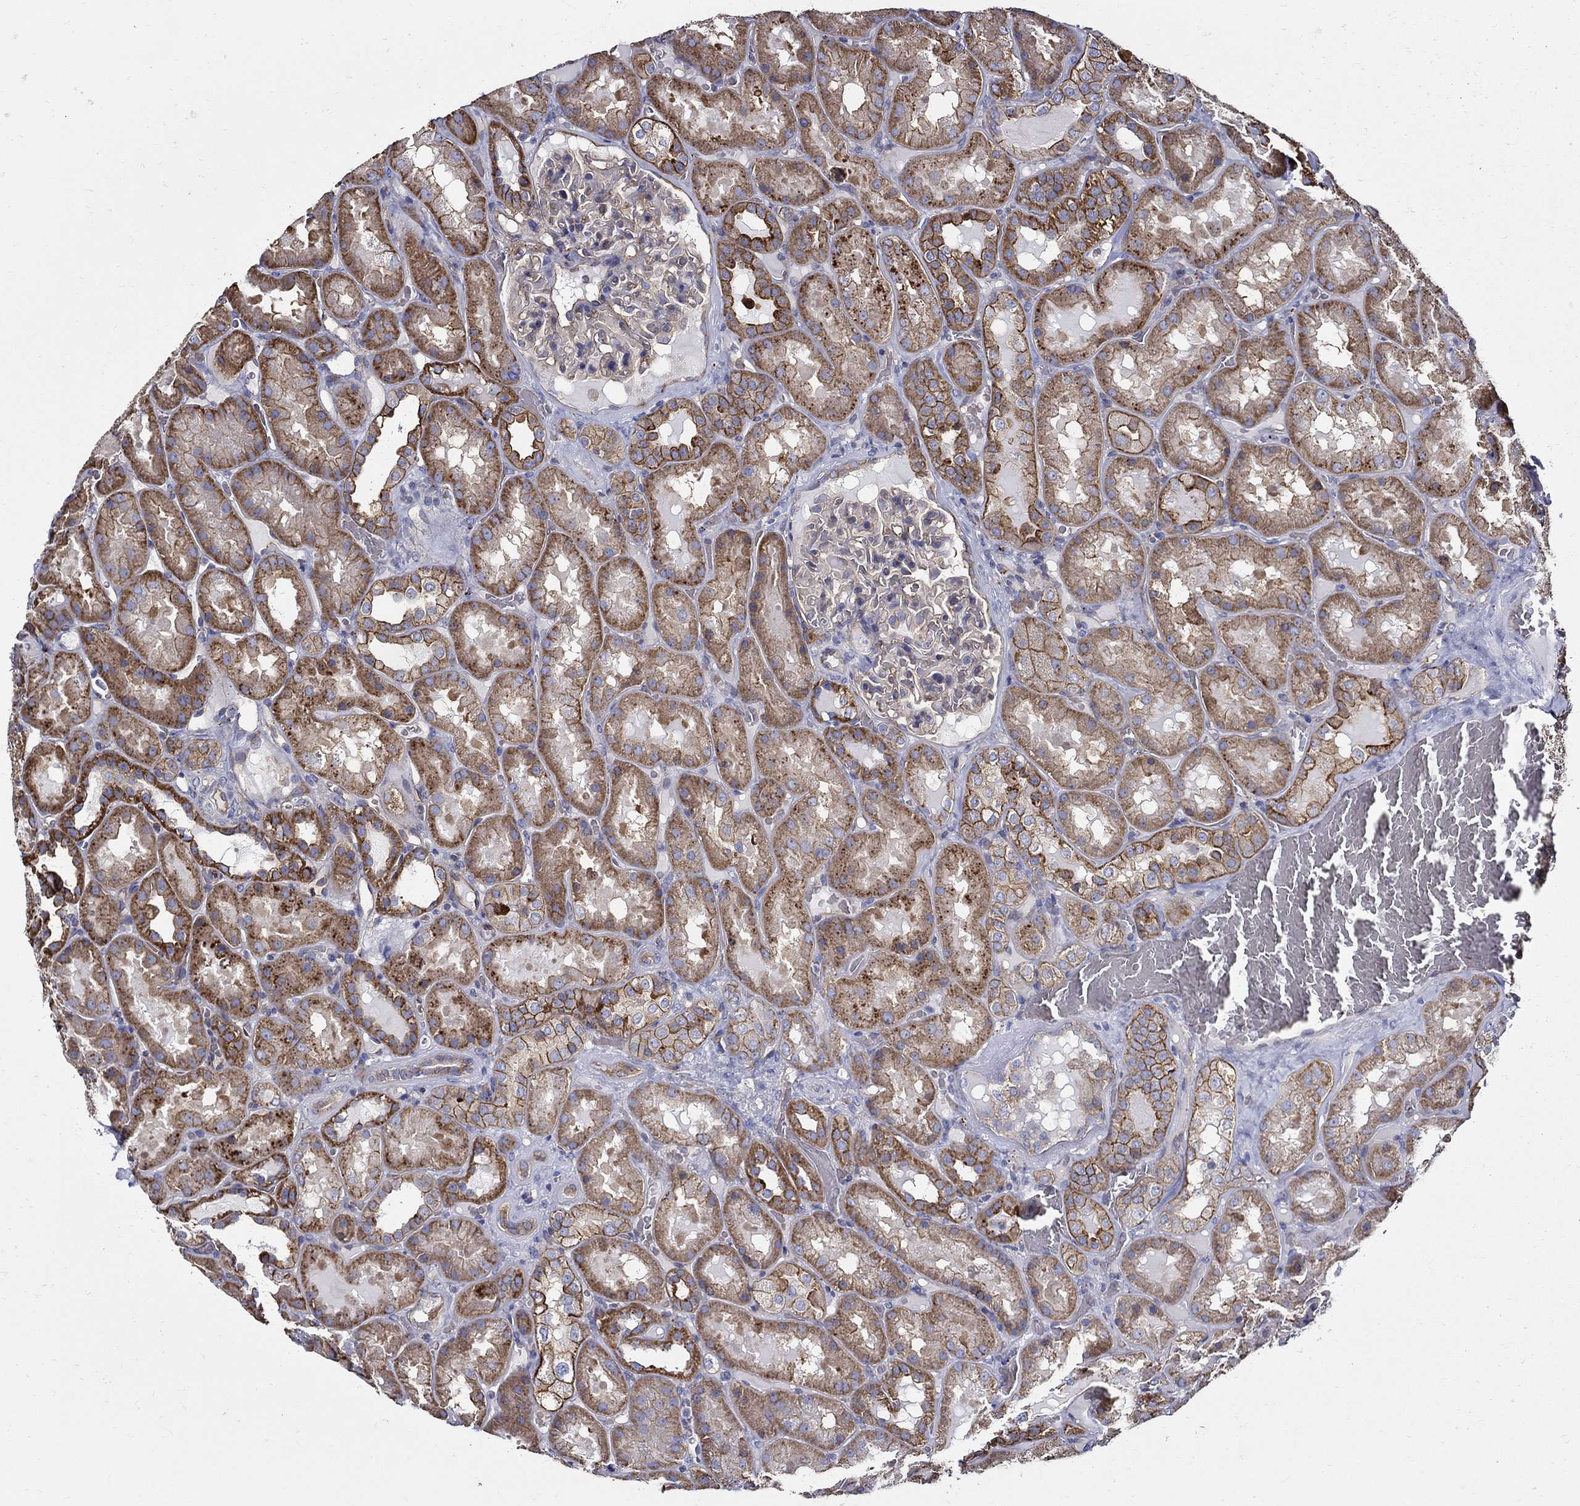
{"staining": {"intensity": "negative", "quantity": "none", "location": "none"}, "tissue": "kidney", "cell_type": "Cells in glomeruli", "image_type": "normal", "snomed": [{"axis": "morphology", "description": "Normal tissue, NOS"}, {"axis": "topography", "description": "Kidney"}], "caption": "Immunohistochemistry (IHC) of unremarkable human kidney demonstrates no positivity in cells in glomeruli.", "gene": "APBB3", "patient": {"sex": "male", "age": 73}}